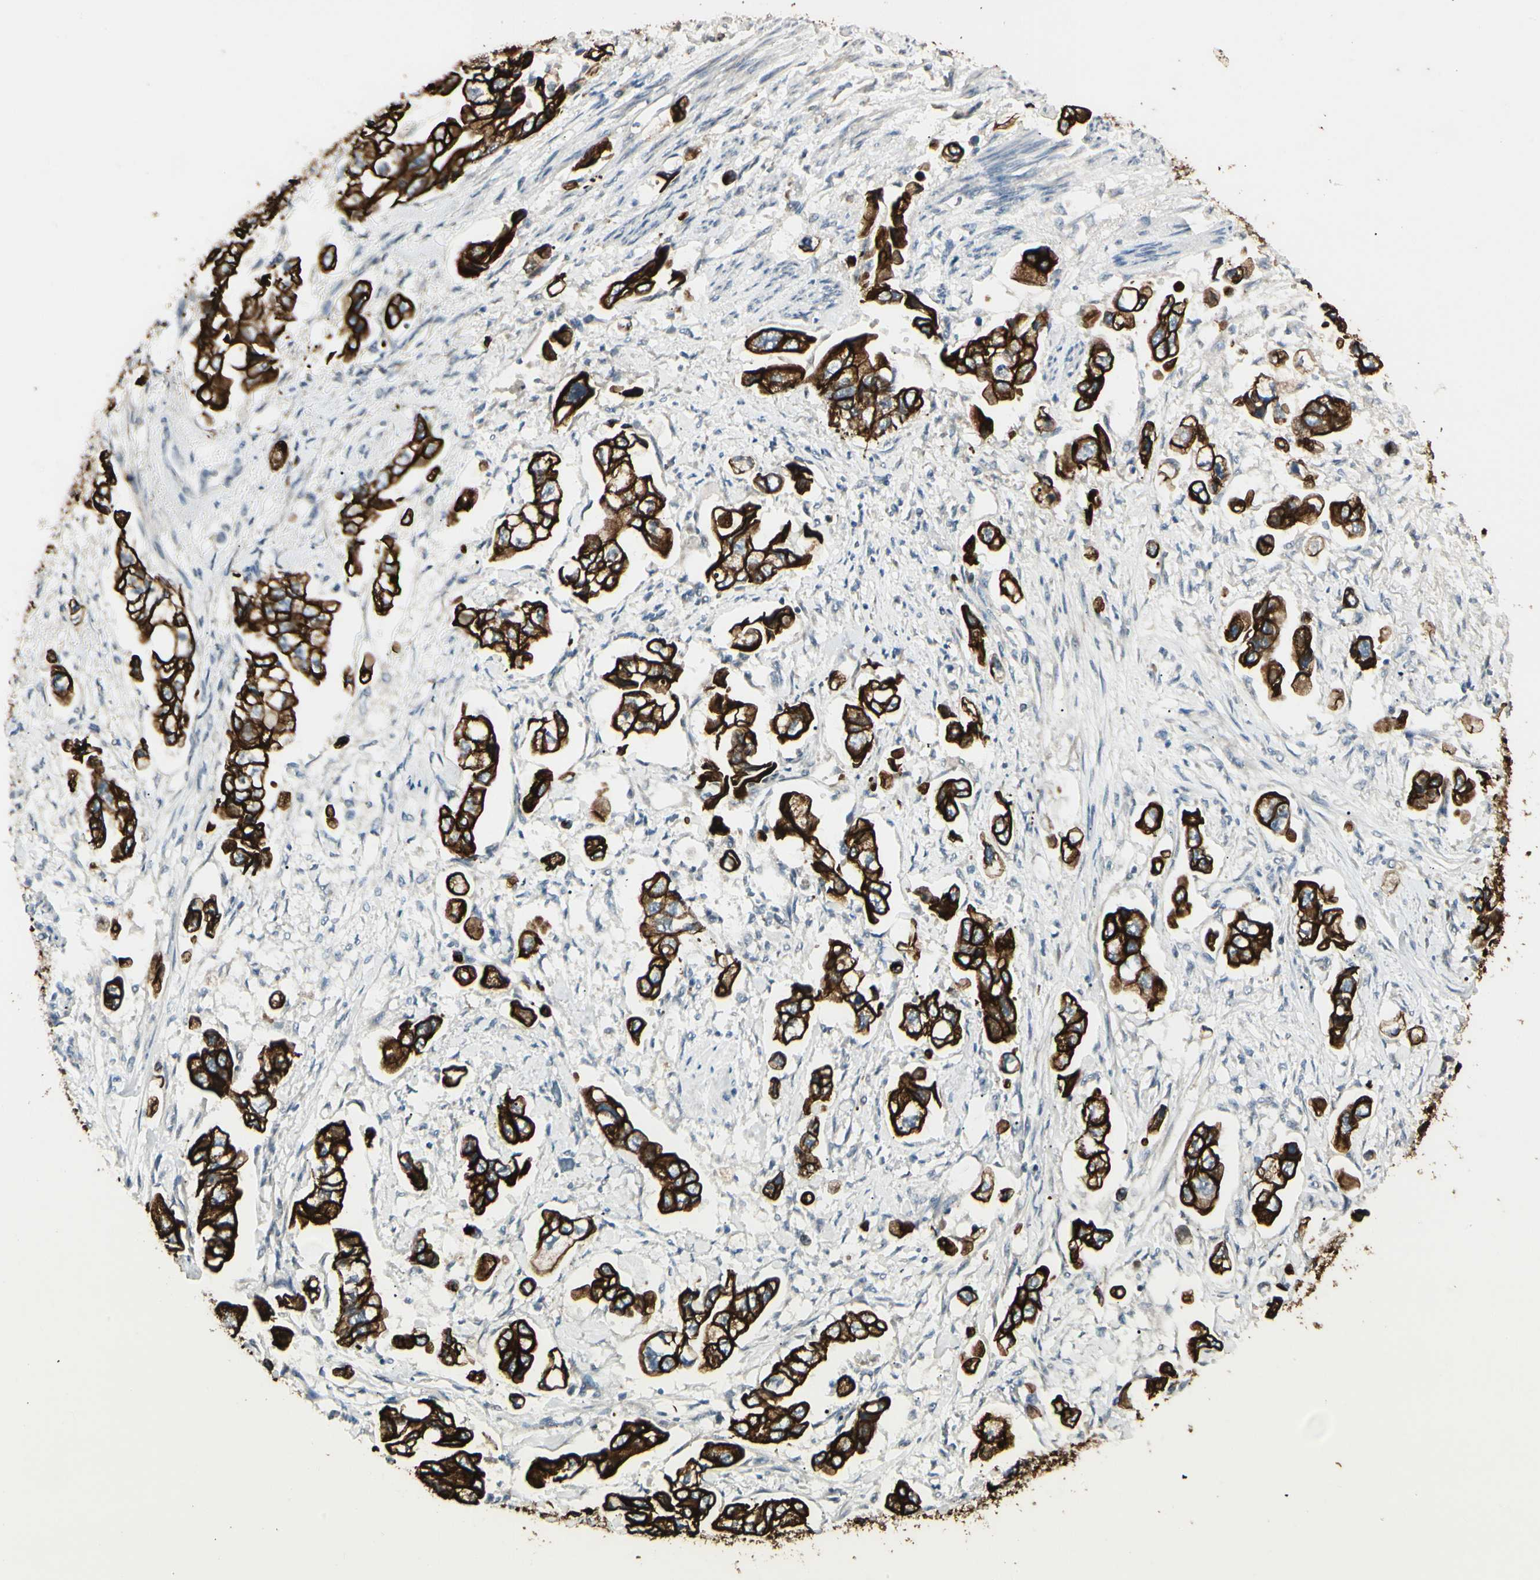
{"staining": {"intensity": "strong", "quantity": ">75%", "location": "cytoplasmic/membranous"}, "tissue": "stomach cancer", "cell_type": "Tumor cells", "image_type": "cancer", "snomed": [{"axis": "morphology", "description": "Adenocarcinoma, NOS"}, {"axis": "topography", "description": "Stomach"}], "caption": "An image of stomach cancer stained for a protein exhibits strong cytoplasmic/membranous brown staining in tumor cells.", "gene": "SKIL", "patient": {"sex": "male", "age": 62}}